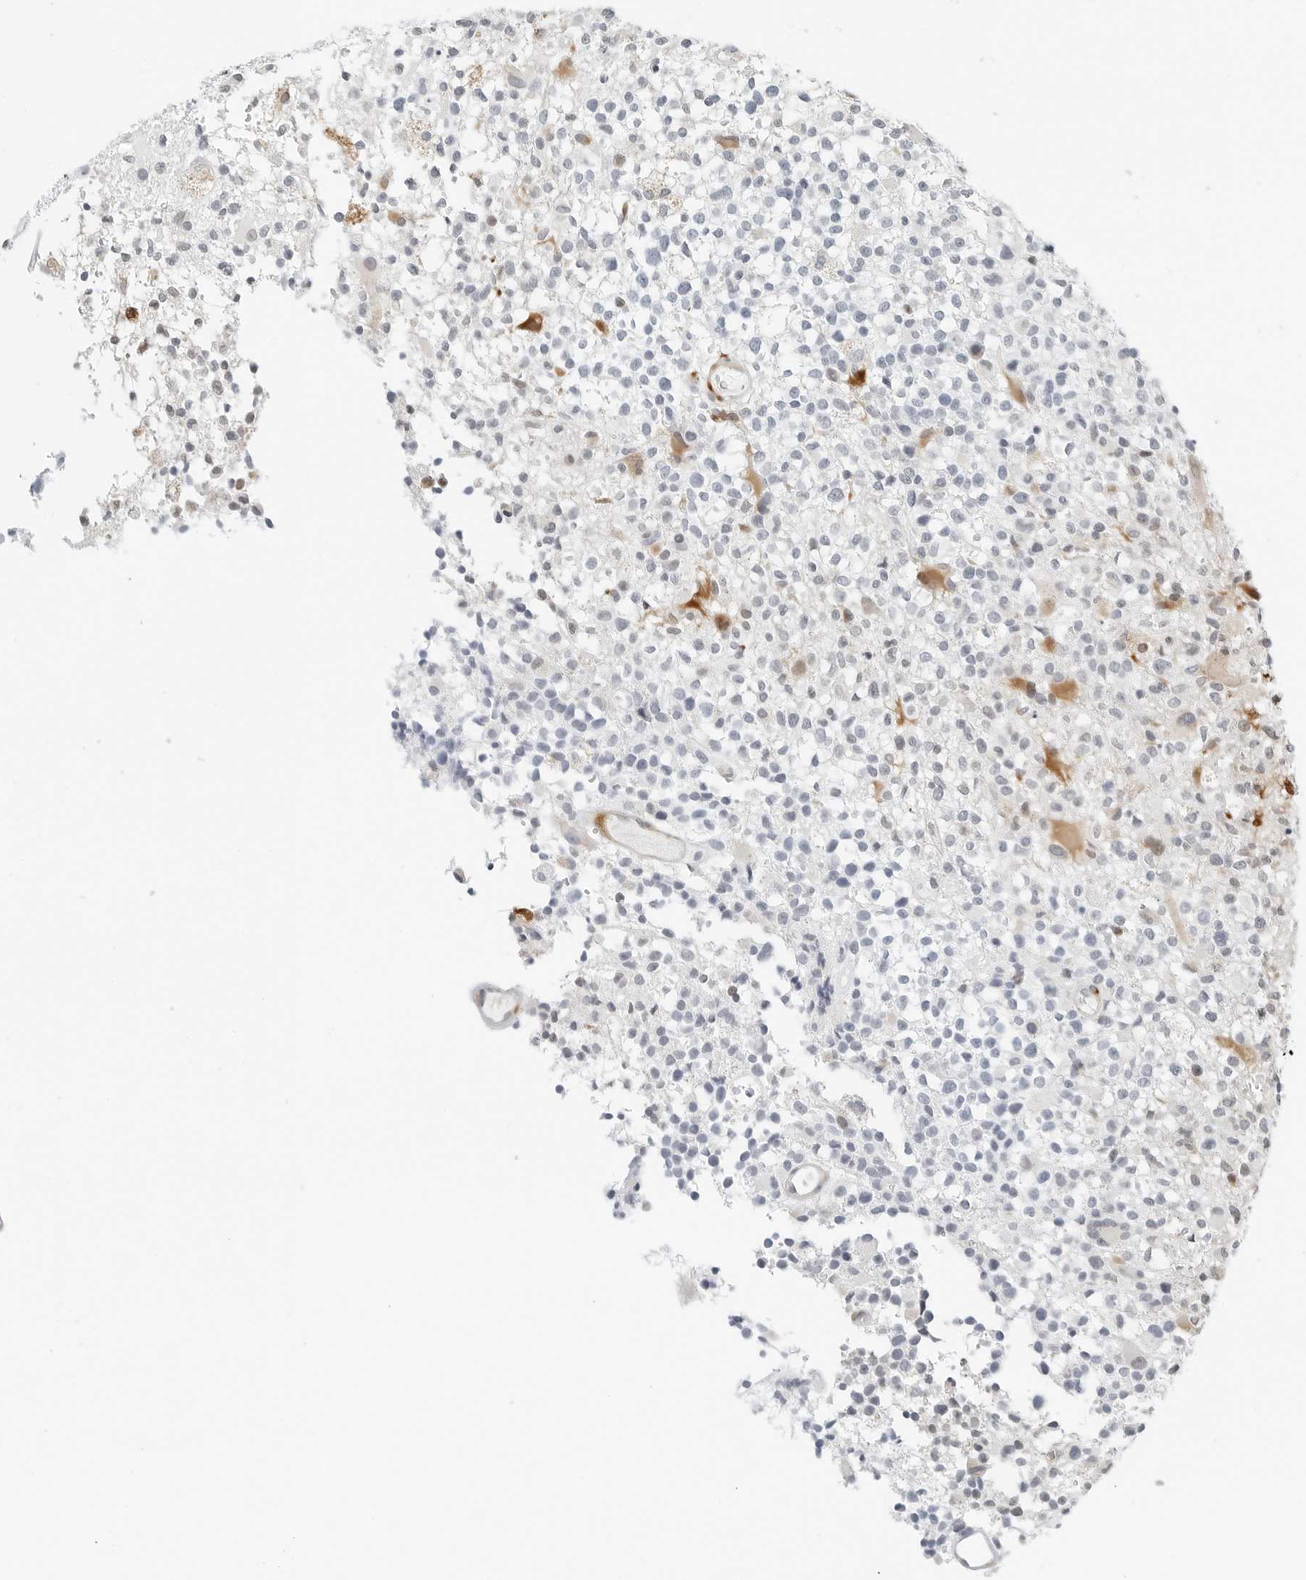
{"staining": {"intensity": "moderate", "quantity": "<25%", "location": "cytoplasmic/membranous,nuclear"}, "tissue": "glioma", "cell_type": "Tumor cells", "image_type": "cancer", "snomed": [{"axis": "morphology", "description": "Glioma, malignant, High grade"}, {"axis": "morphology", "description": "Glioblastoma, NOS"}, {"axis": "topography", "description": "Brain"}], "caption": "Glioma stained with immunohistochemistry displays moderate cytoplasmic/membranous and nuclear expression in approximately <25% of tumor cells.", "gene": "P4HA2", "patient": {"sex": "male", "age": 60}}